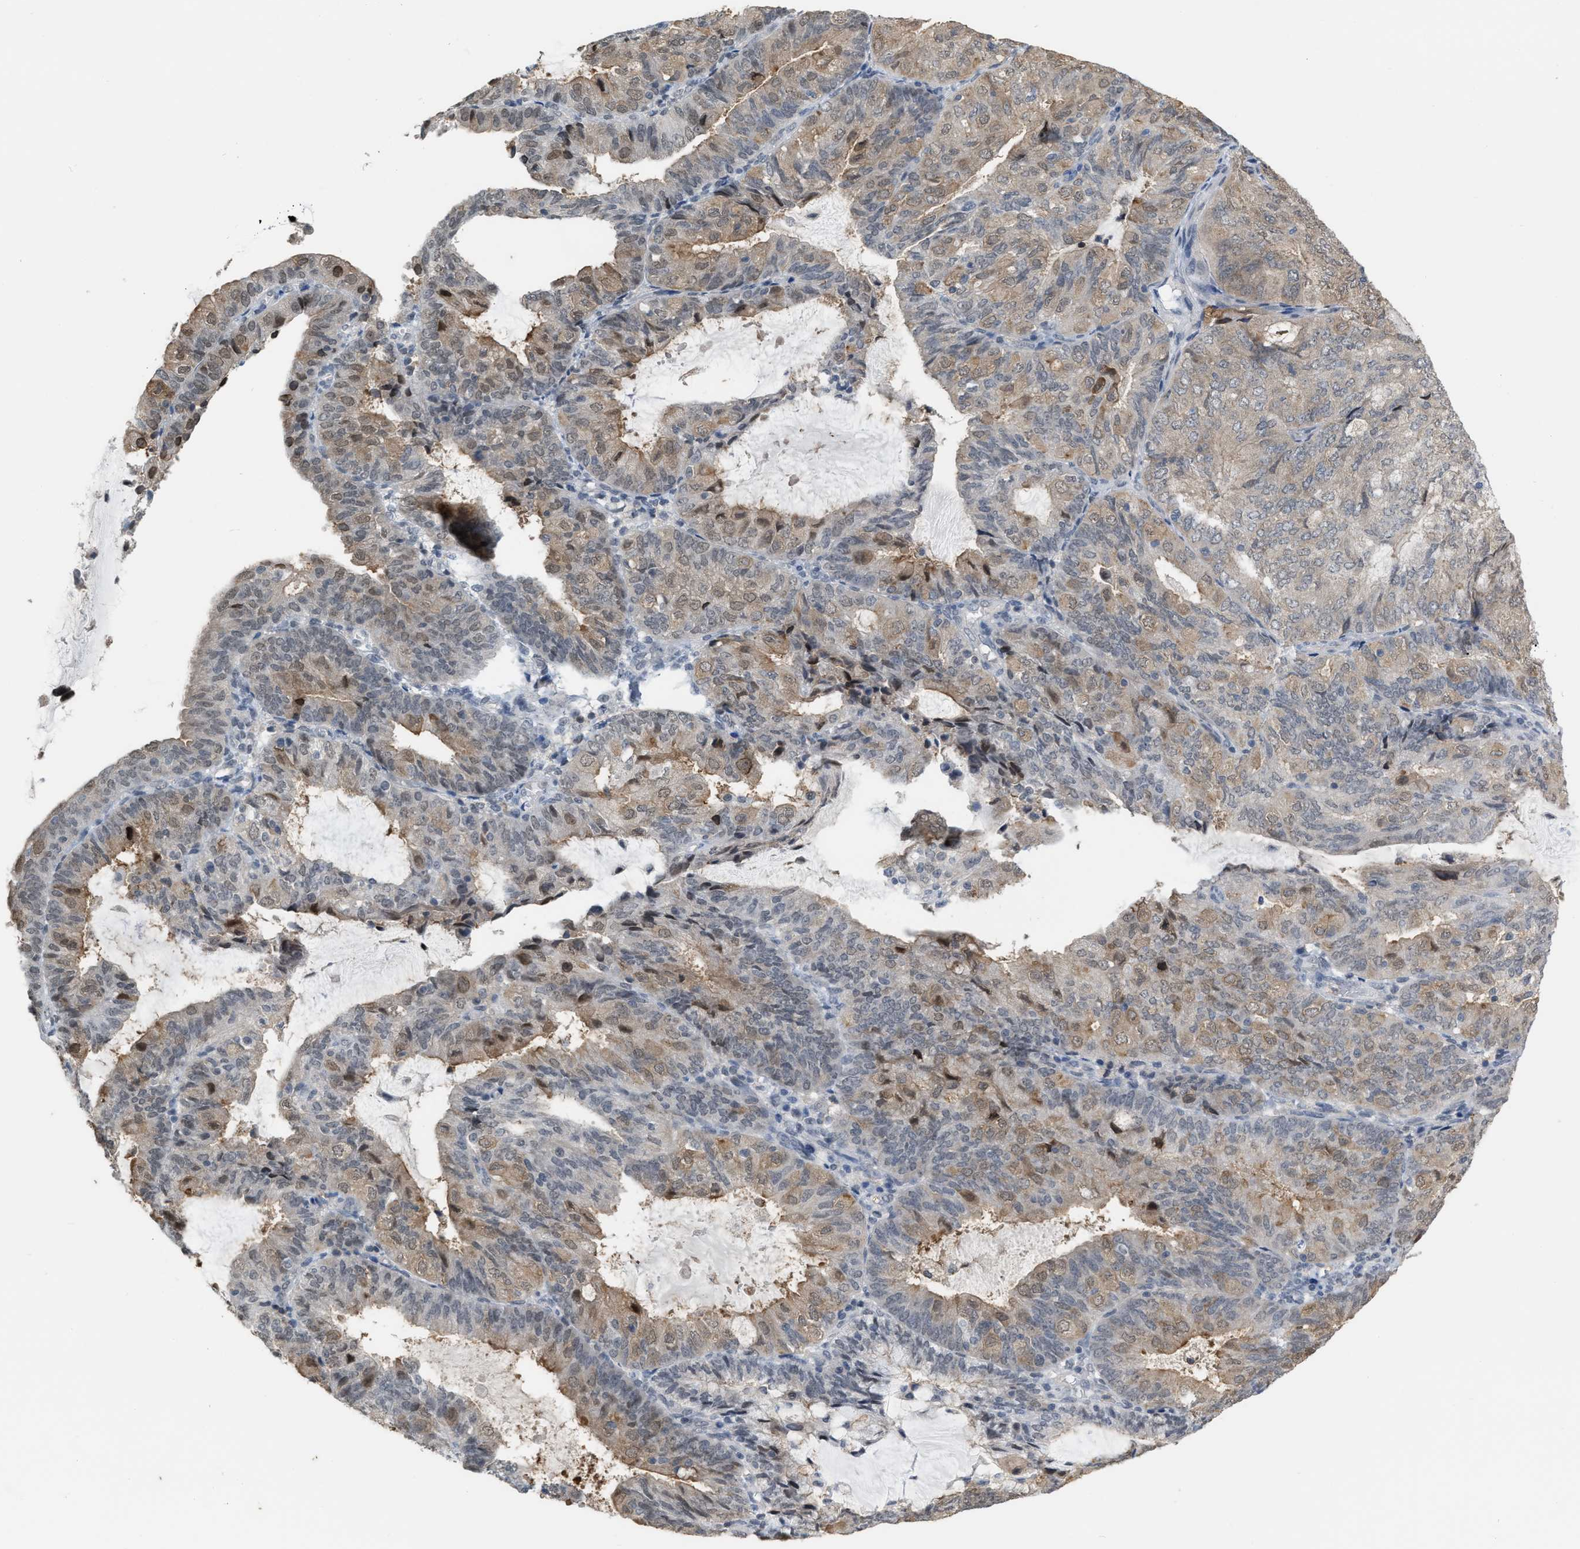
{"staining": {"intensity": "weak", "quantity": ">75%", "location": "cytoplasmic/membranous"}, "tissue": "endometrial cancer", "cell_type": "Tumor cells", "image_type": "cancer", "snomed": [{"axis": "morphology", "description": "Adenocarcinoma, NOS"}, {"axis": "topography", "description": "Endometrium"}], "caption": "Endometrial cancer (adenocarcinoma) stained with DAB IHC exhibits low levels of weak cytoplasmic/membranous expression in about >75% of tumor cells. The protein of interest is shown in brown color, while the nuclei are stained blue.", "gene": "BAIAP2L1", "patient": {"sex": "female", "age": 81}}